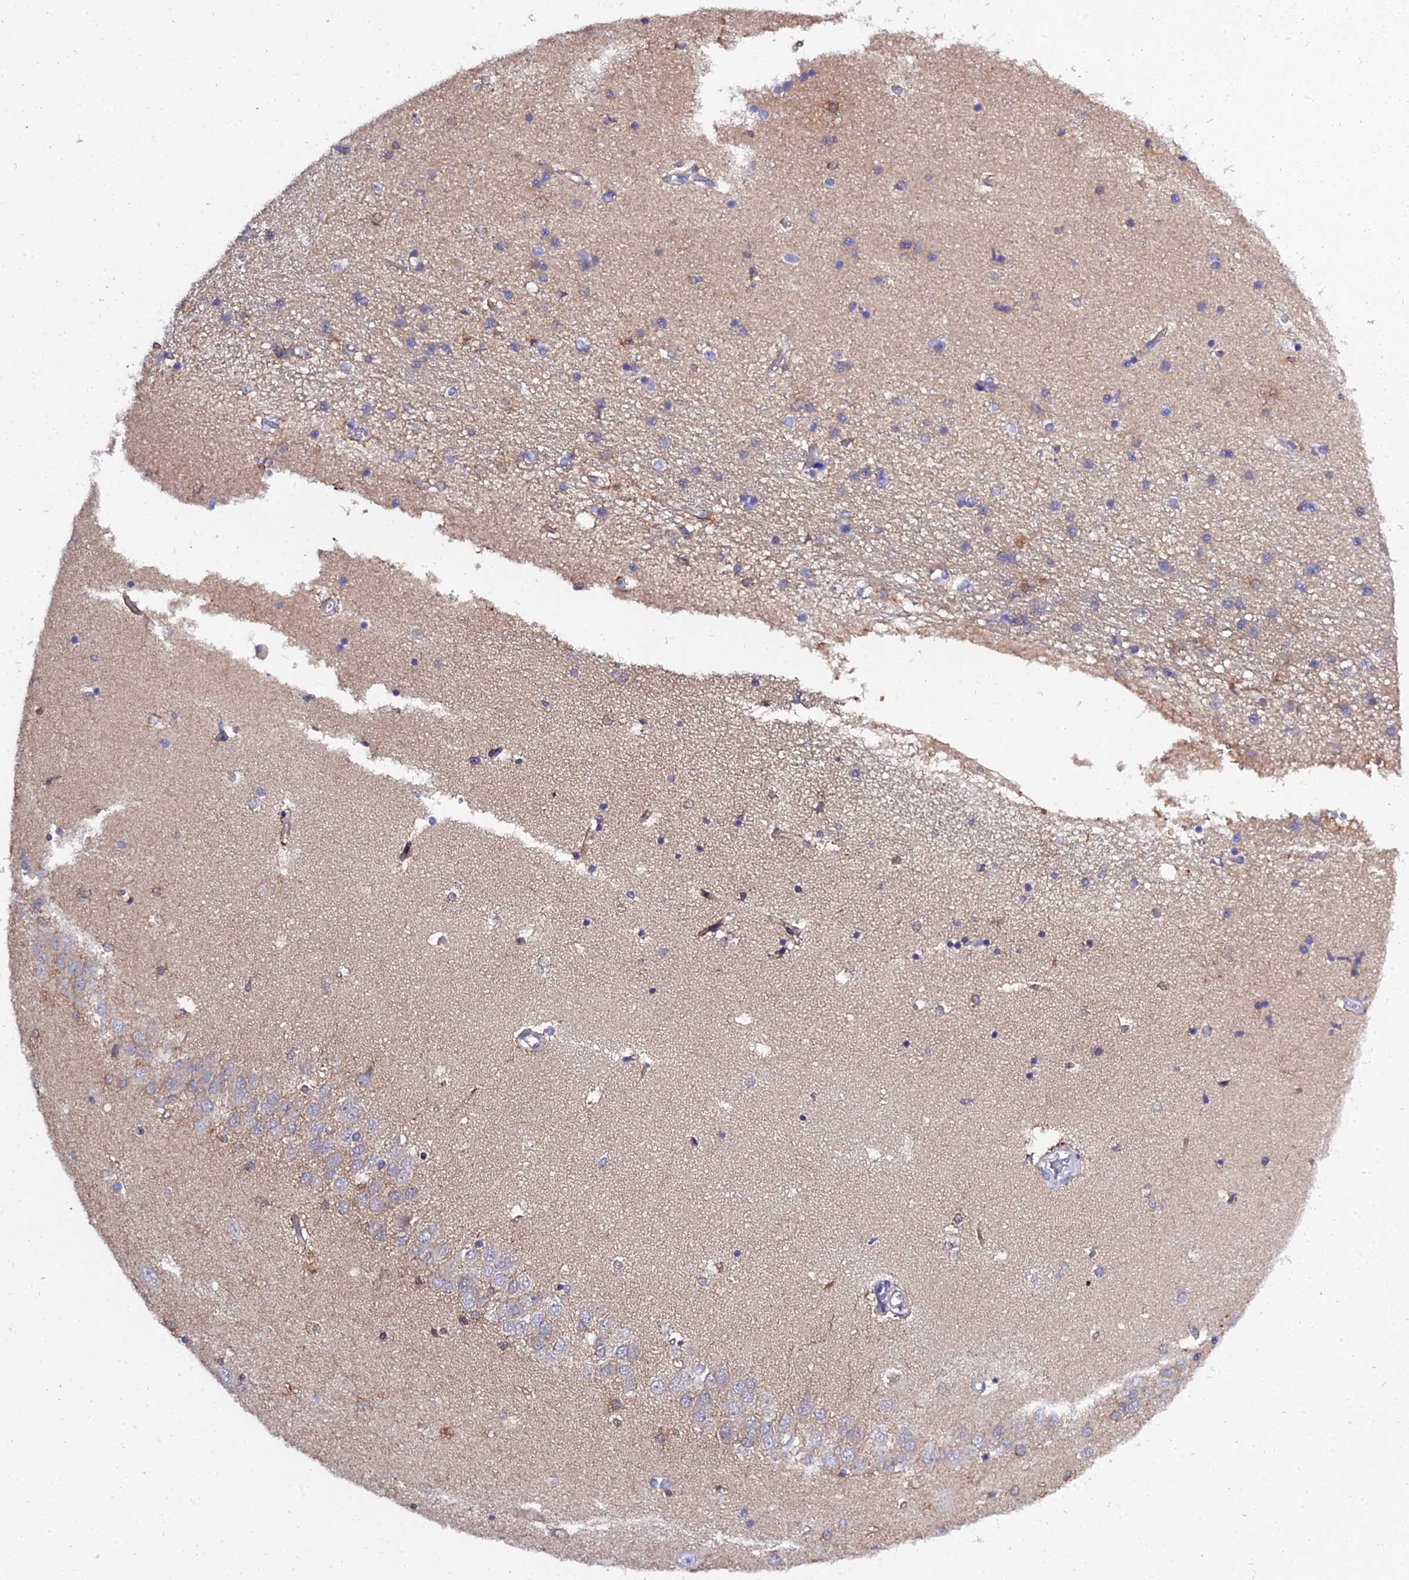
{"staining": {"intensity": "weak", "quantity": "<25%", "location": "cytoplasmic/membranous"}, "tissue": "hippocampus", "cell_type": "Glial cells", "image_type": "normal", "snomed": [{"axis": "morphology", "description": "Normal tissue, NOS"}, {"axis": "topography", "description": "Hippocampus"}], "caption": "Immunohistochemistry micrograph of benign hippocampus: human hippocampus stained with DAB (3,3'-diaminobenzidine) shows no significant protein positivity in glial cells.", "gene": "C2orf69", "patient": {"sex": "male", "age": 45}}